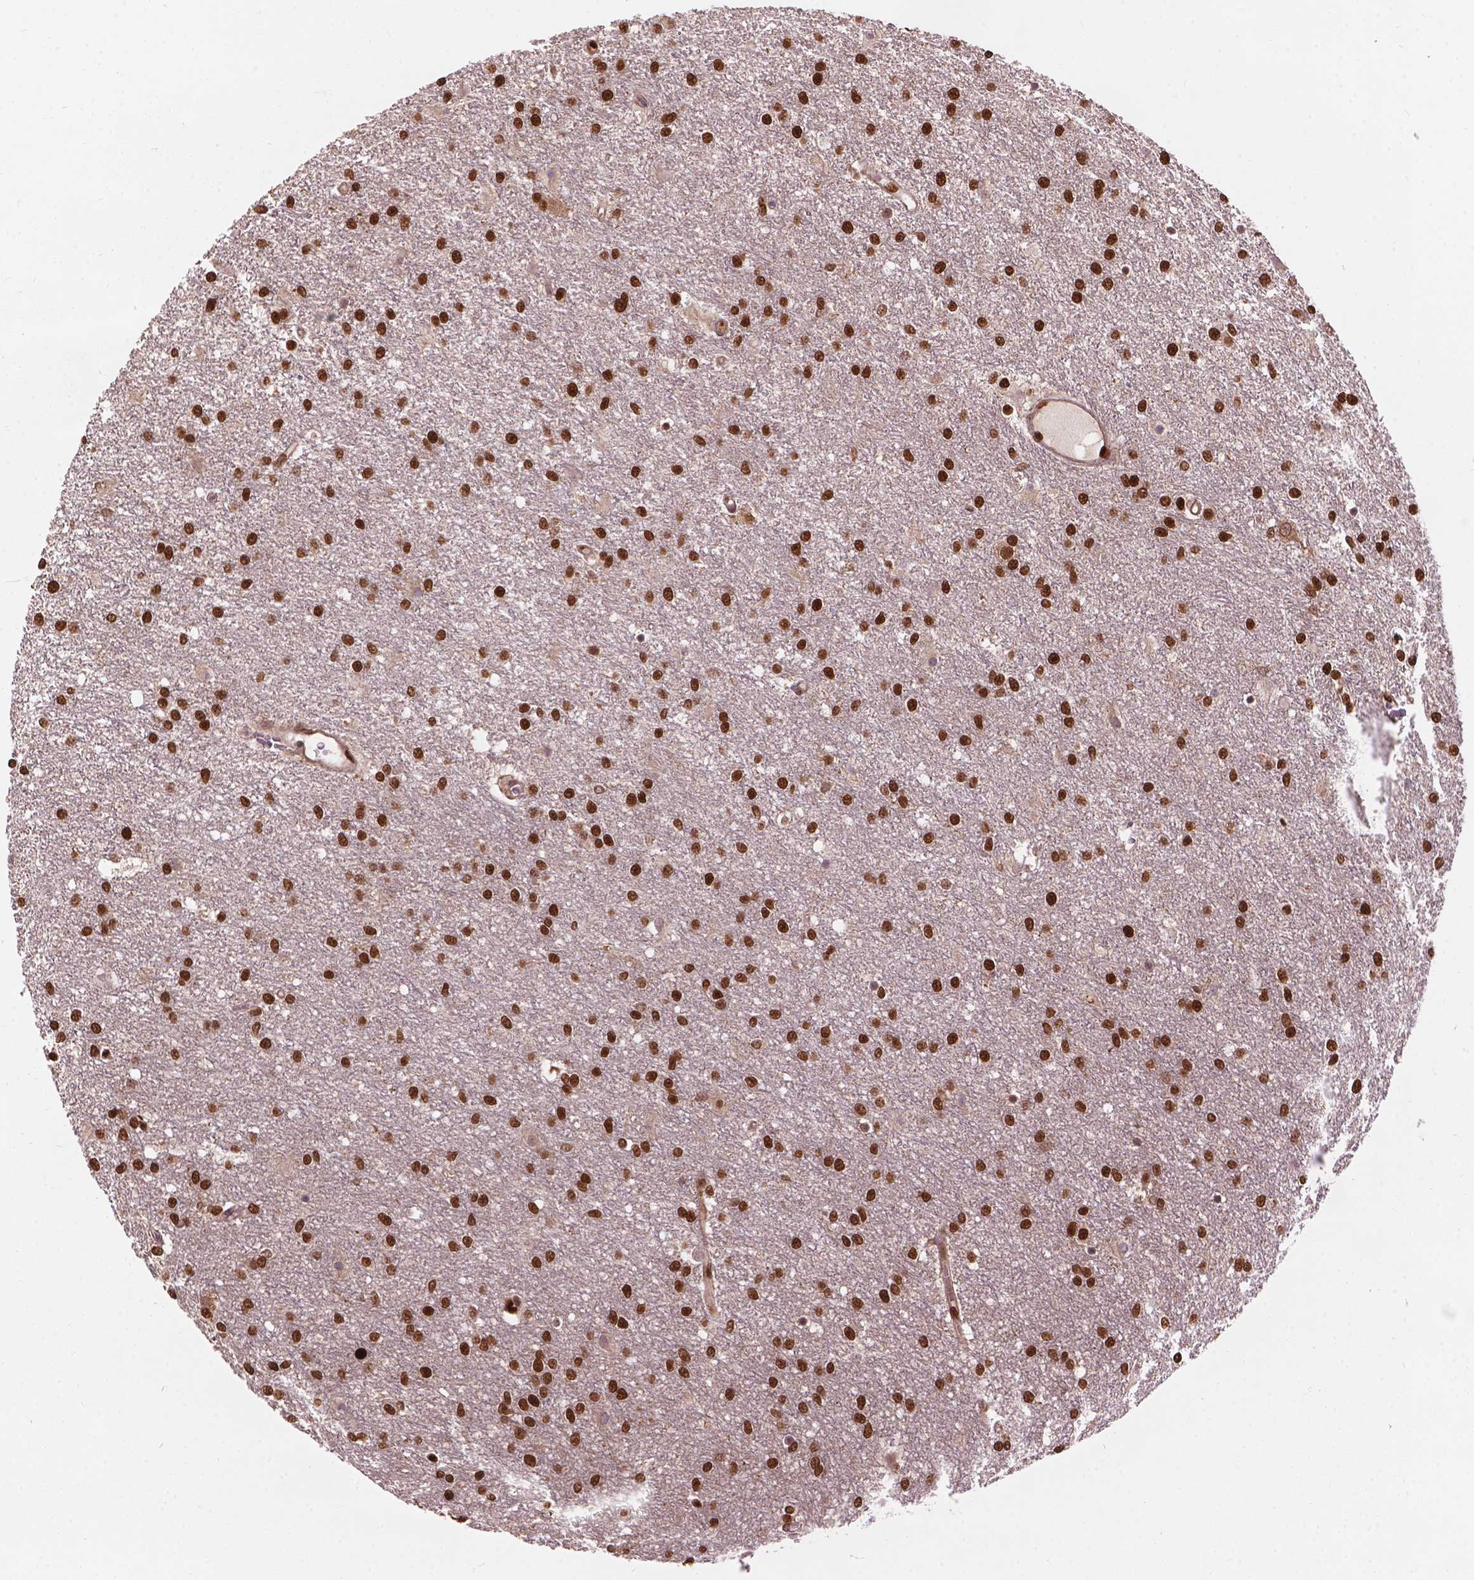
{"staining": {"intensity": "strong", "quantity": ">75%", "location": "nuclear"}, "tissue": "glioma", "cell_type": "Tumor cells", "image_type": "cancer", "snomed": [{"axis": "morphology", "description": "Glioma, malignant, High grade"}, {"axis": "topography", "description": "Brain"}], "caption": "IHC of high-grade glioma (malignant) shows high levels of strong nuclear expression in about >75% of tumor cells.", "gene": "ANP32B", "patient": {"sex": "female", "age": 61}}